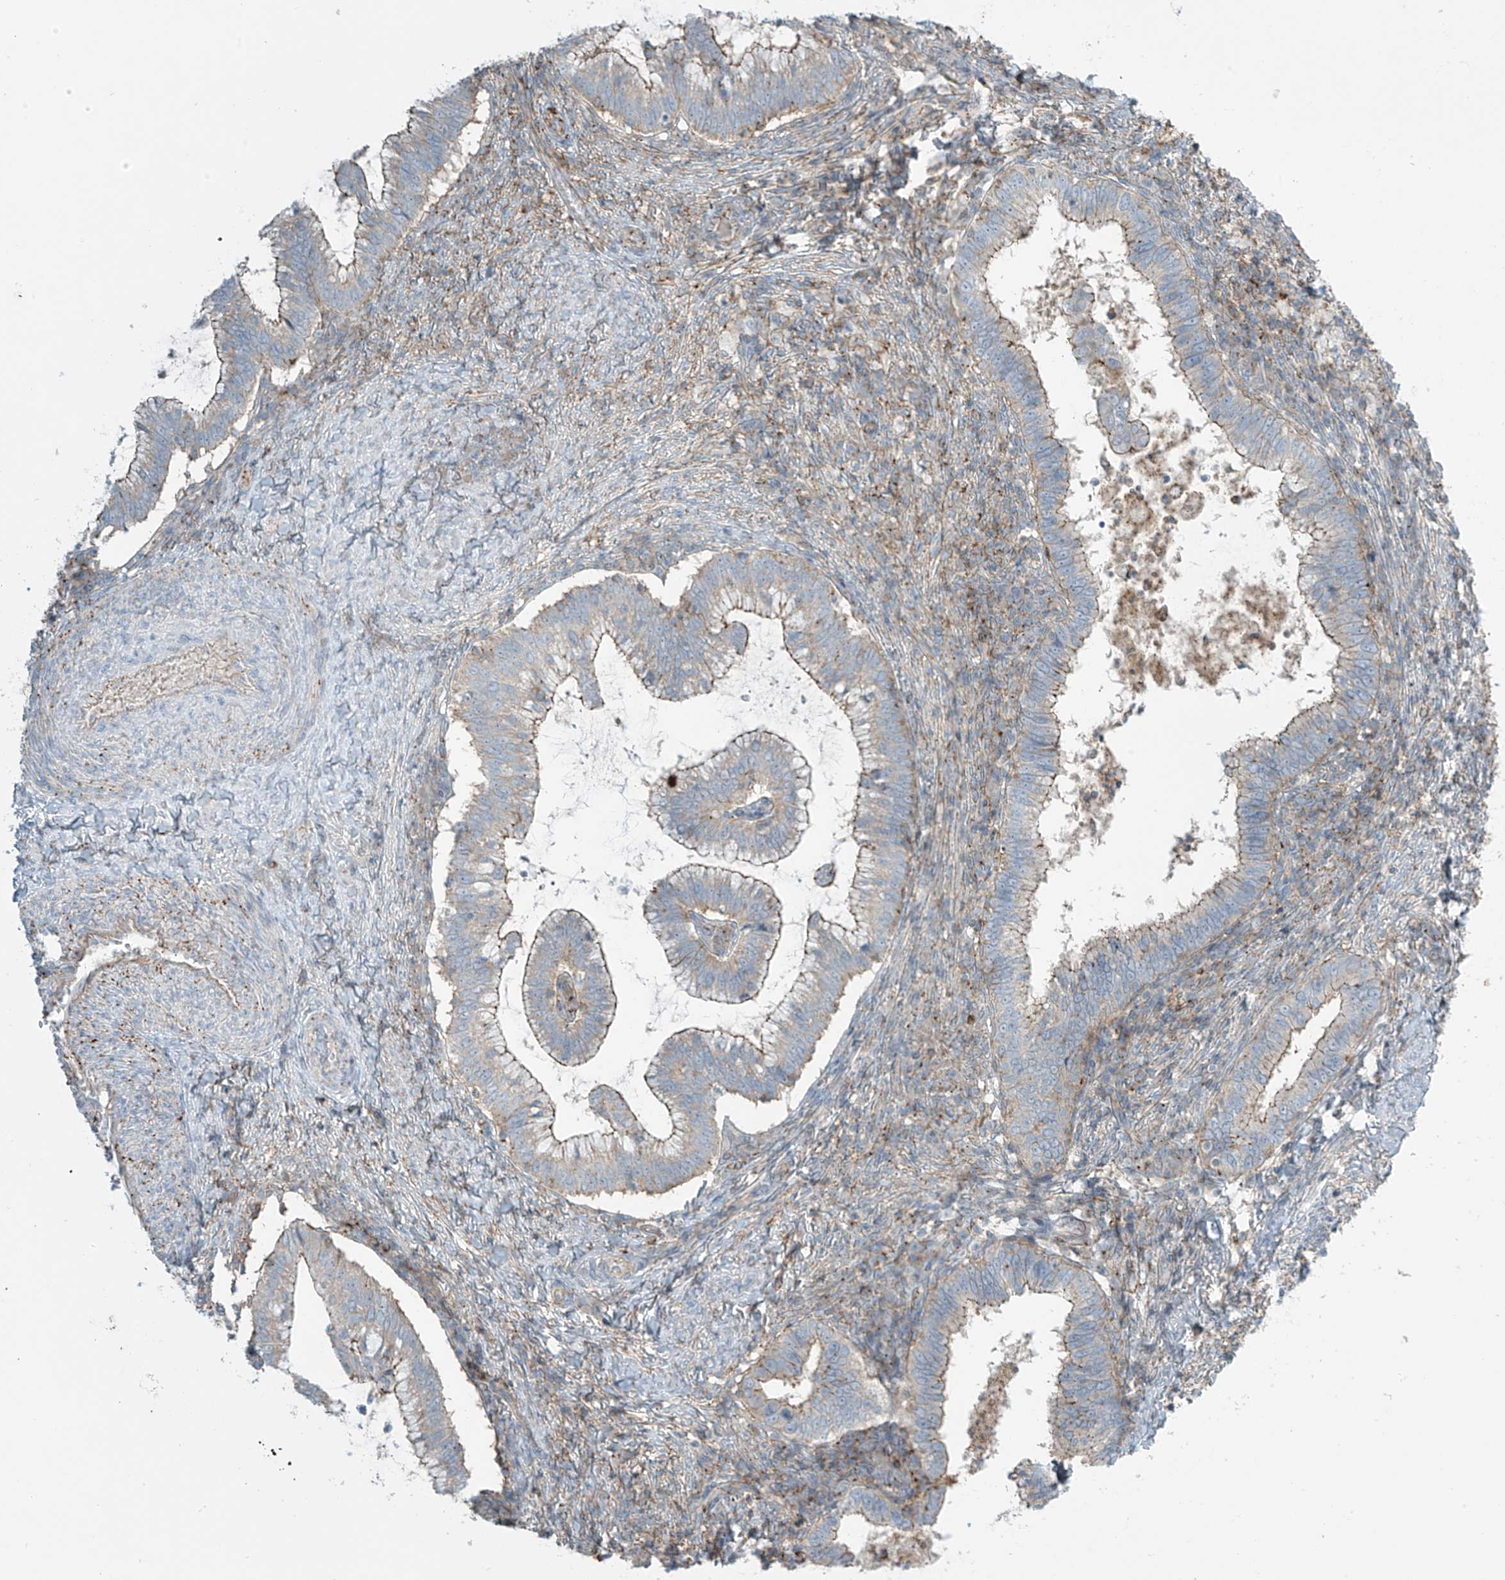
{"staining": {"intensity": "moderate", "quantity": ">75%", "location": "cytoplasmic/membranous"}, "tissue": "cervical cancer", "cell_type": "Tumor cells", "image_type": "cancer", "snomed": [{"axis": "morphology", "description": "Adenocarcinoma, NOS"}, {"axis": "topography", "description": "Cervix"}], "caption": "Protein staining reveals moderate cytoplasmic/membranous positivity in about >75% of tumor cells in cervical cancer.", "gene": "SLC9A2", "patient": {"sex": "female", "age": 36}}